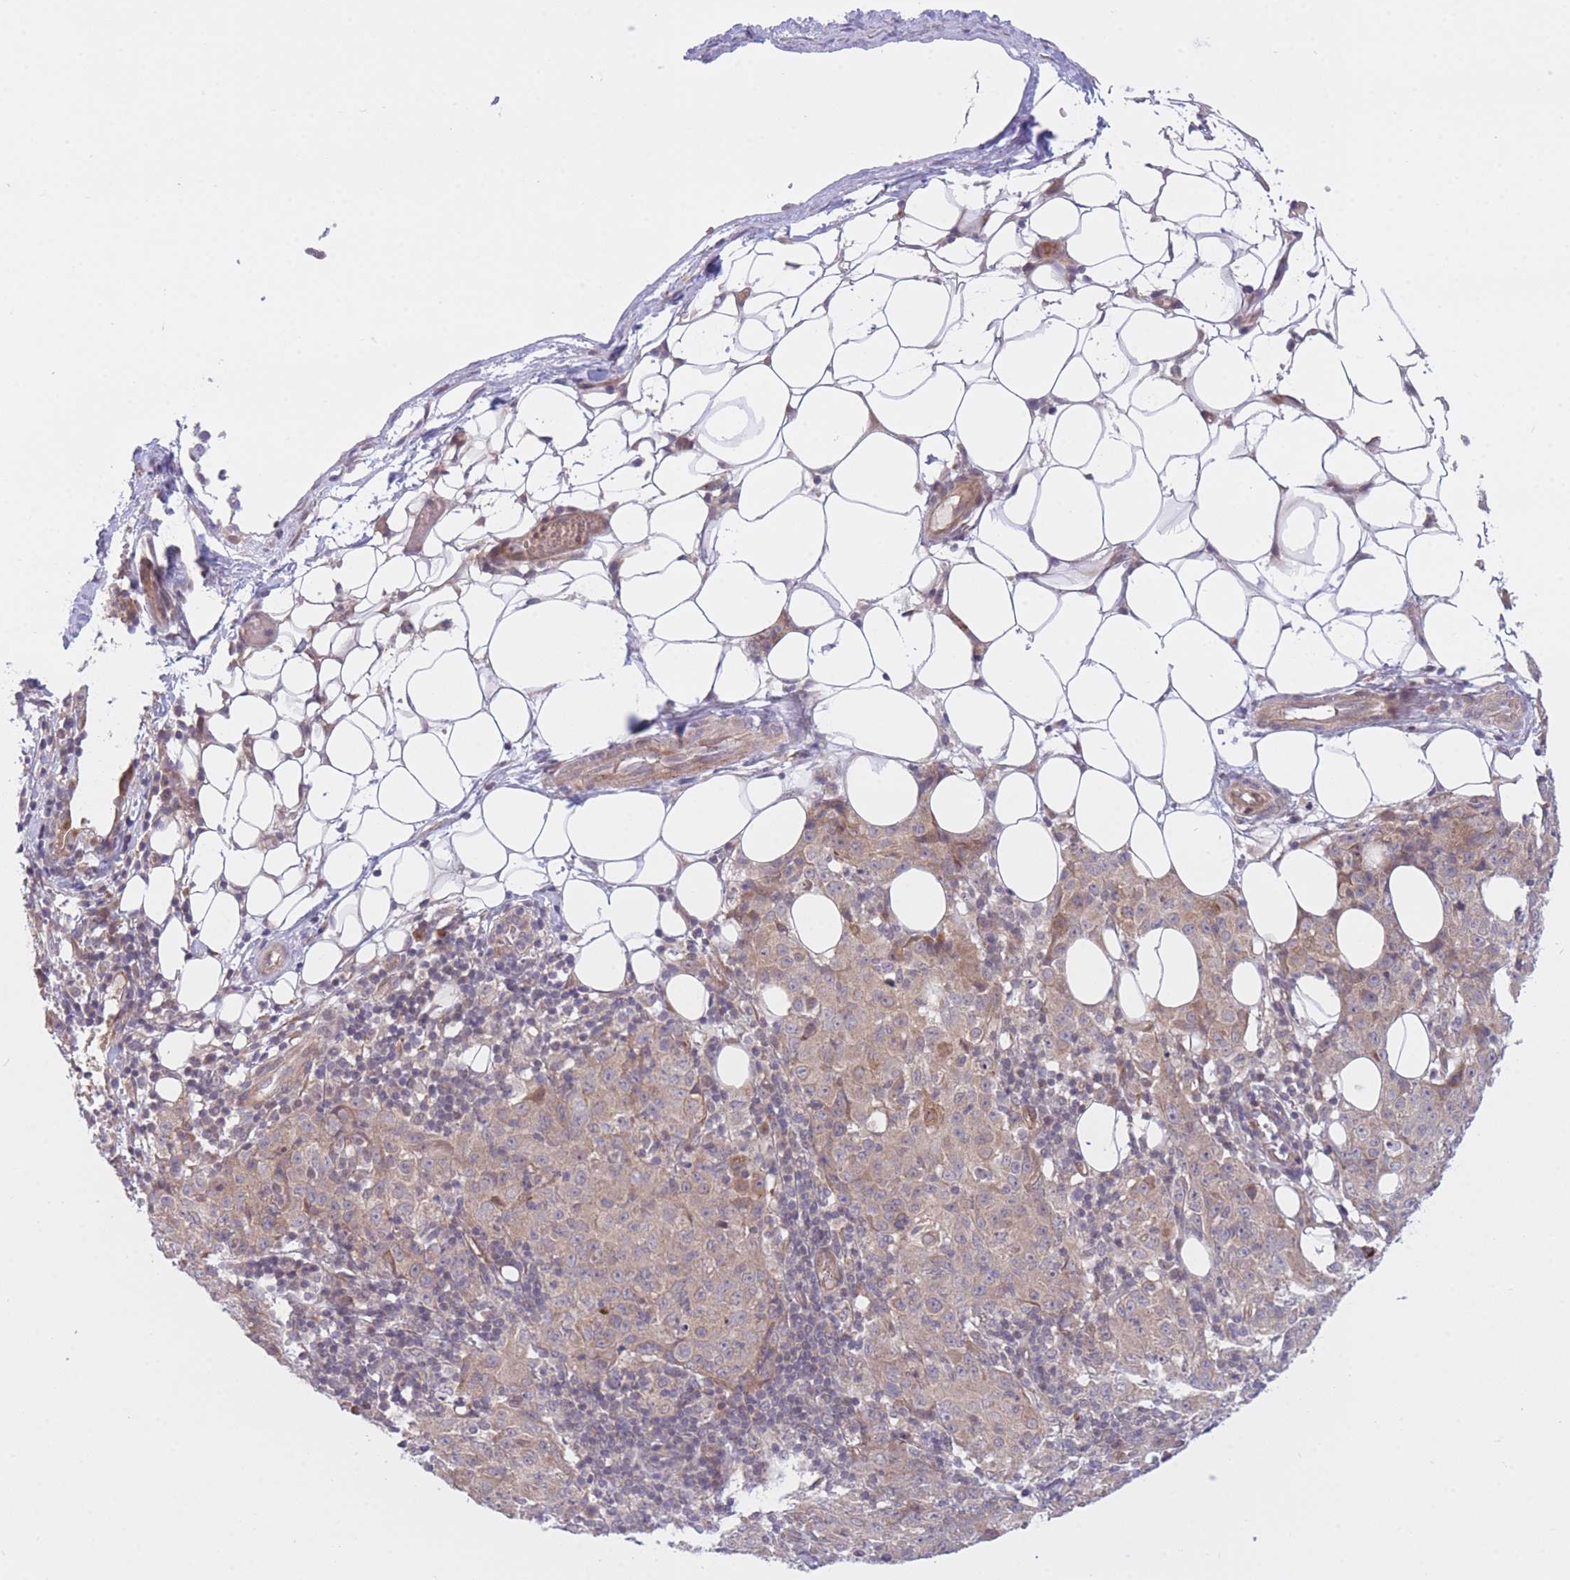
{"staining": {"intensity": "weak", "quantity": ">75%", "location": "cytoplasmic/membranous,nuclear"}, "tissue": "ovarian cancer", "cell_type": "Tumor cells", "image_type": "cancer", "snomed": [{"axis": "morphology", "description": "Carcinoma, endometroid"}, {"axis": "topography", "description": "Ovary"}], "caption": "Immunohistochemistry (IHC) of ovarian endometroid carcinoma reveals low levels of weak cytoplasmic/membranous and nuclear positivity in approximately >75% of tumor cells.", "gene": "CDC25B", "patient": {"sex": "female", "age": 42}}